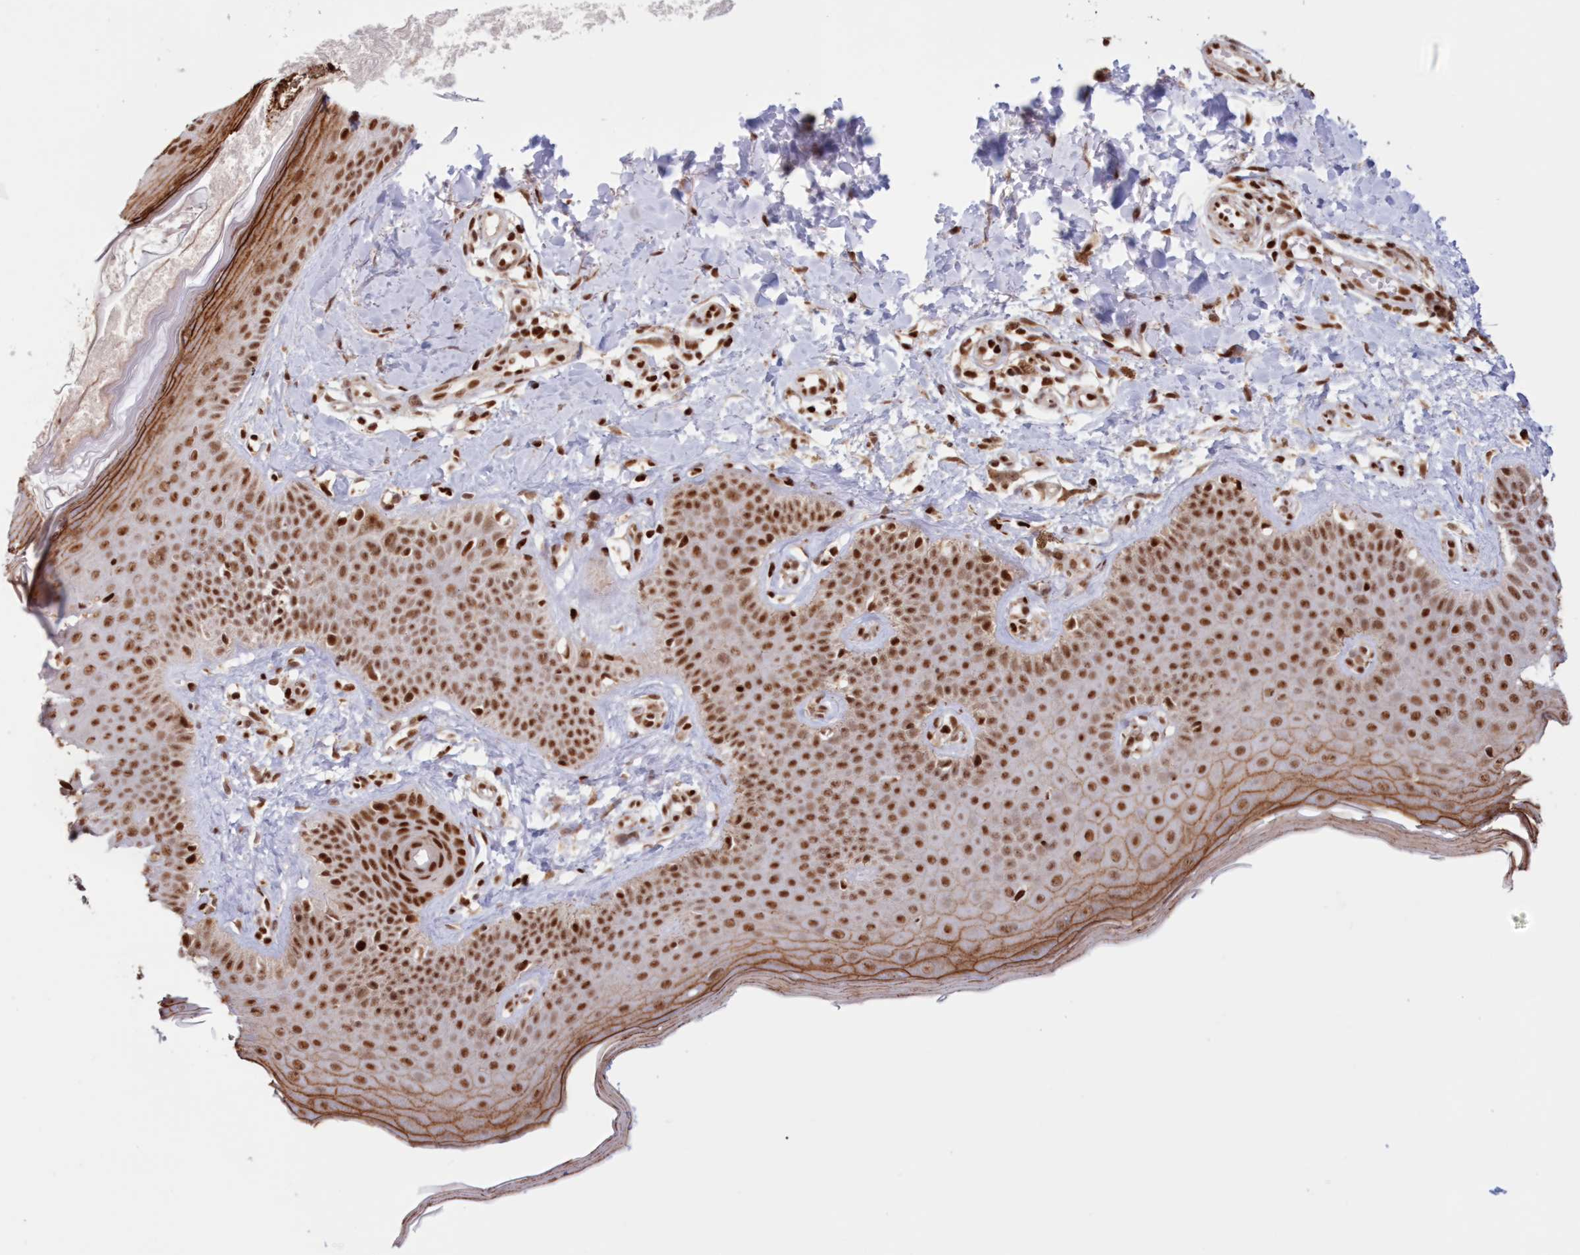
{"staining": {"intensity": "strong", "quantity": ">75%", "location": "cytoplasmic/membranous,nuclear"}, "tissue": "skin", "cell_type": "Fibroblasts", "image_type": "normal", "snomed": [{"axis": "morphology", "description": "Normal tissue, NOS"}, {"axis": "topography", "description": "Skin"}], "caption": "A histopathology image showing strong cytoplasmic/membranous,nuclear staining in about >75% of fibroblasts in normal skin, as visualized by brown immunohistochemical staining.", "gene": "POLR2B", "patient": {"sex": "male", "age": 52}}